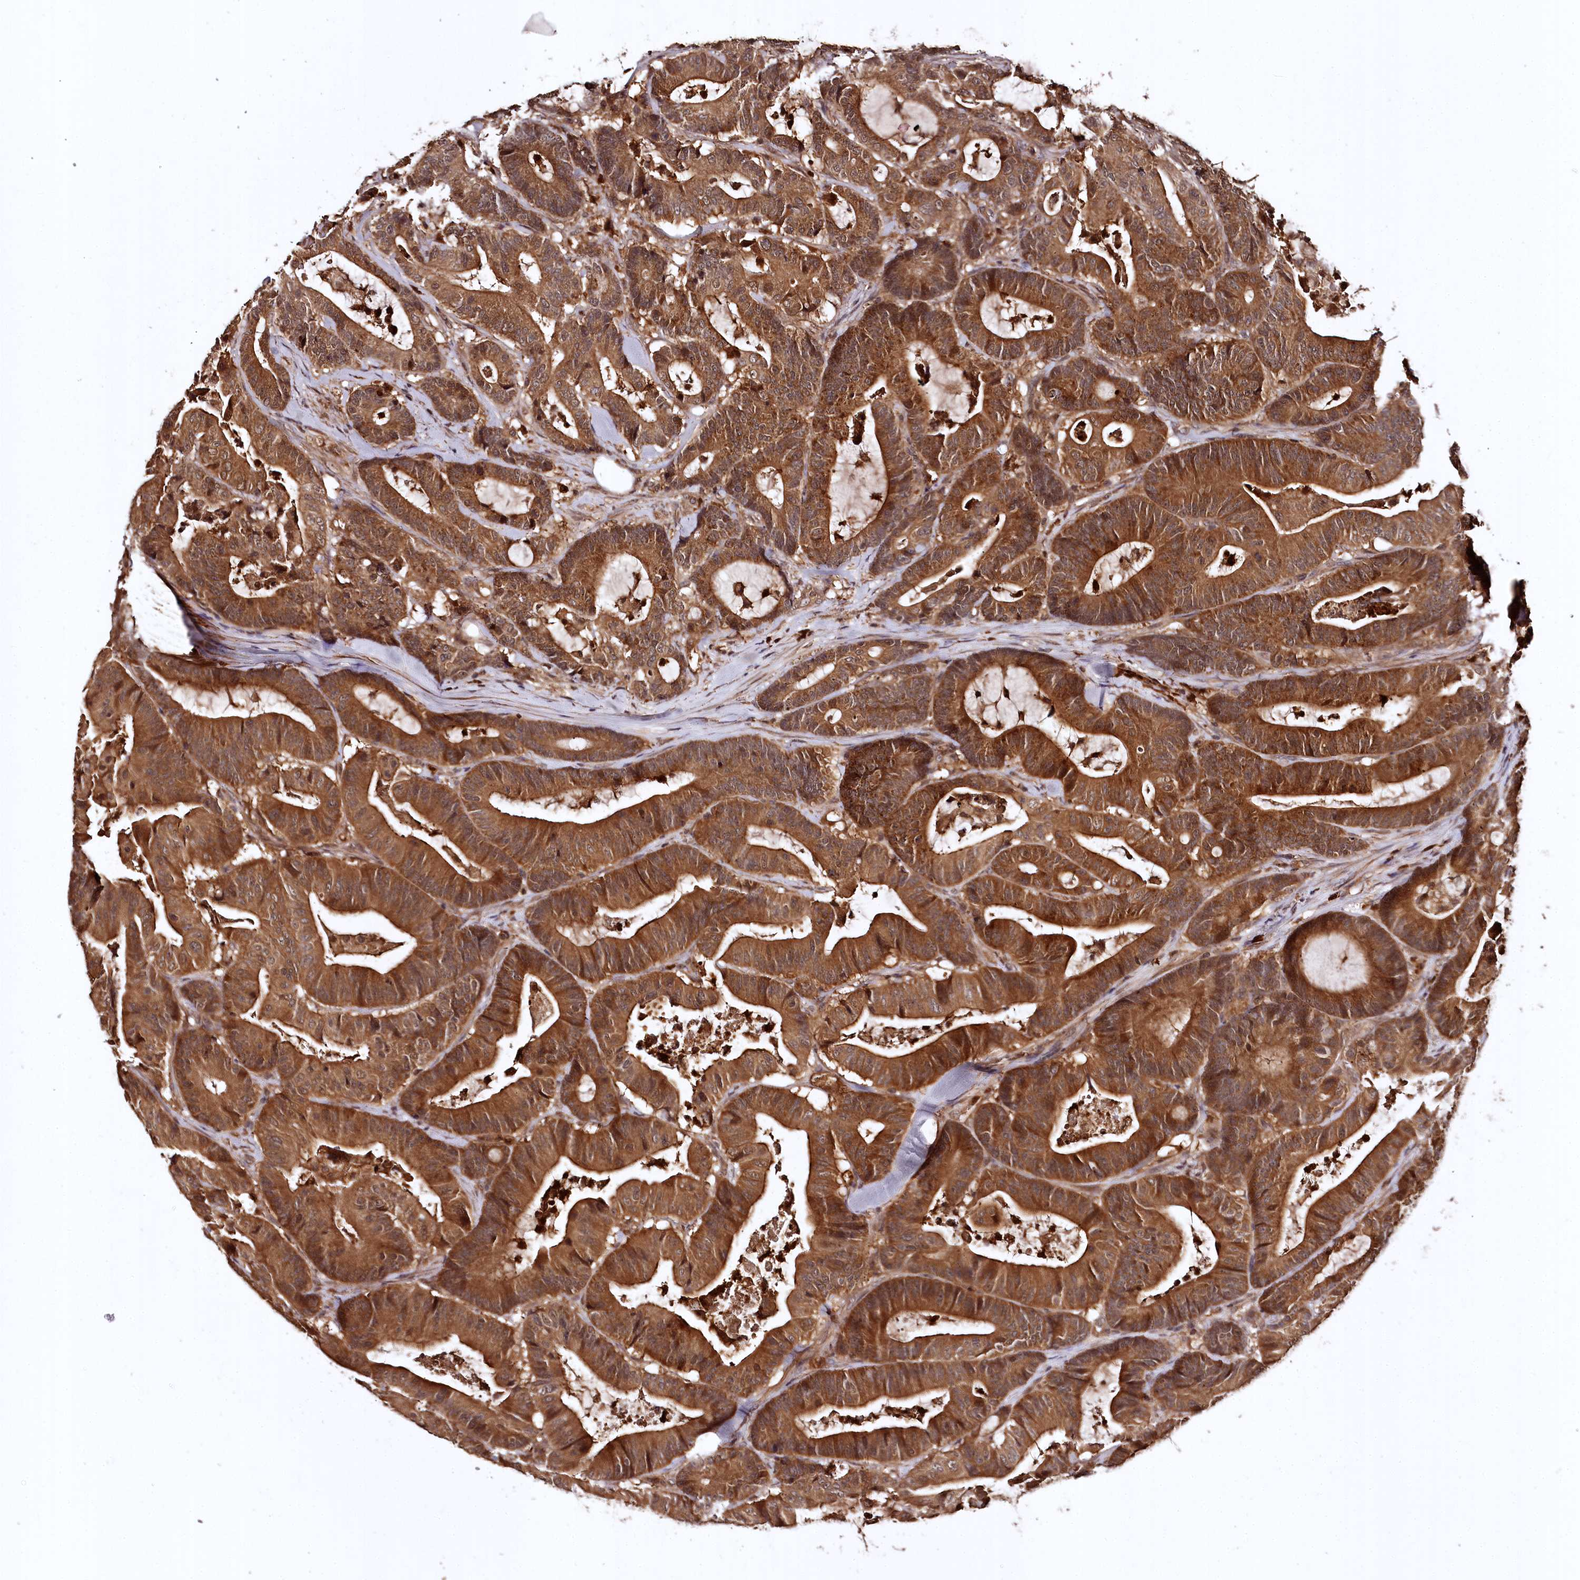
{"staining": {"intensity": "strong", "quantity": ">75%", "location": "cytoplasmic/membranous"}, "tissue": "colorectal cancer", "cell_type": "Tumor cells", "image_type": "cancer", "snomed": [{"axis": "morphology", "description": "Adenocarcinoma, NOS"}, {"axis": "topography", "description": "Colon"}], "caption": "Immunohistochemistry (IHC) staining of colorectal cancer, which demonstrates high levels of strong cytoplasmic/membranous expression in about >75% of tumor cells indicating strong cytoplasmic/membranous protein staining. The staining was performed using DAB (brown) for protein detection and nuclei were counterstained in hematoxylin (blue).", "gene": "TTC12", "patient": {"sex": "female", "age": 84}}